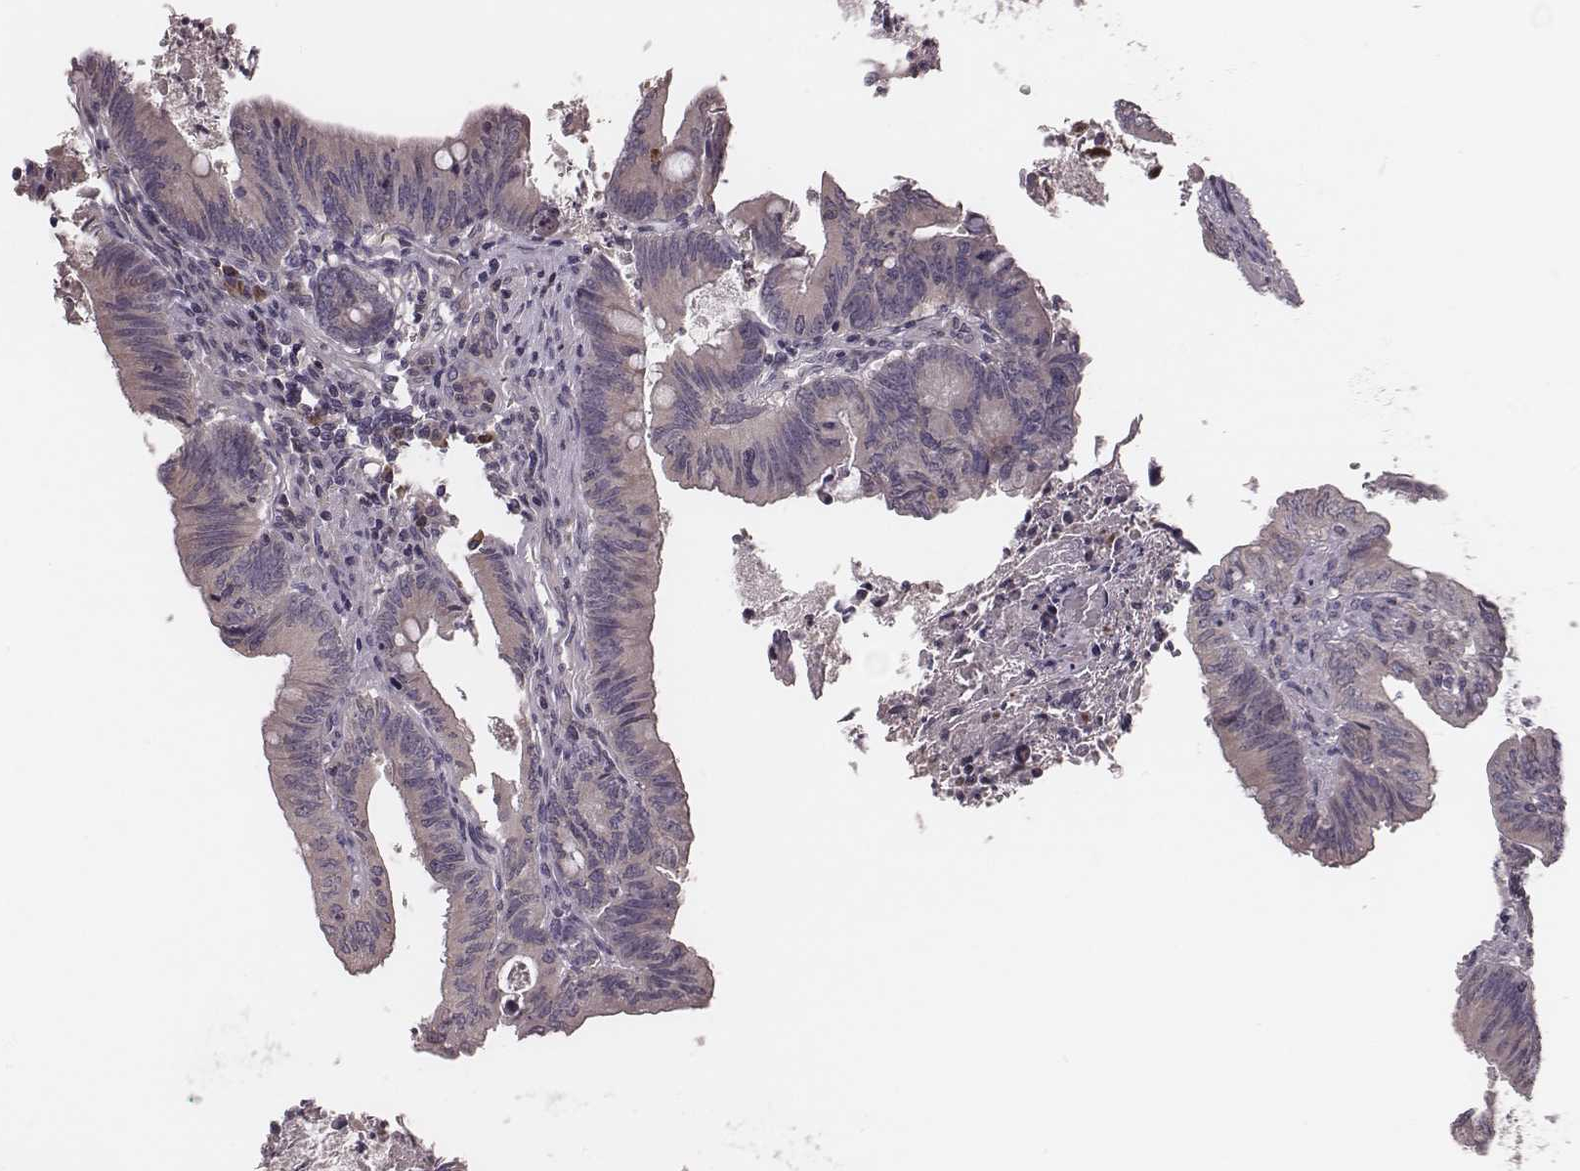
{"staining": {"intensity": "weak", "quantity": "<25%", "location": "cytoplasmic/membranous"}, "tissue": "colorectal cancer", "cell_type": "Tumor cells", "image_type": "cancer", "snomed": [{"axis": "morphology", "description": "Adenocarcinoma, NOS"}, {"axis": "topography", "description": "Colon"}], "caption": "Human colorectal cancer (adenocarcinoma) stained for a protein using IHC displays no staining in tumor cells.", "gene": "P2RX5", "patient": {"sex": "female", "age": 70}}